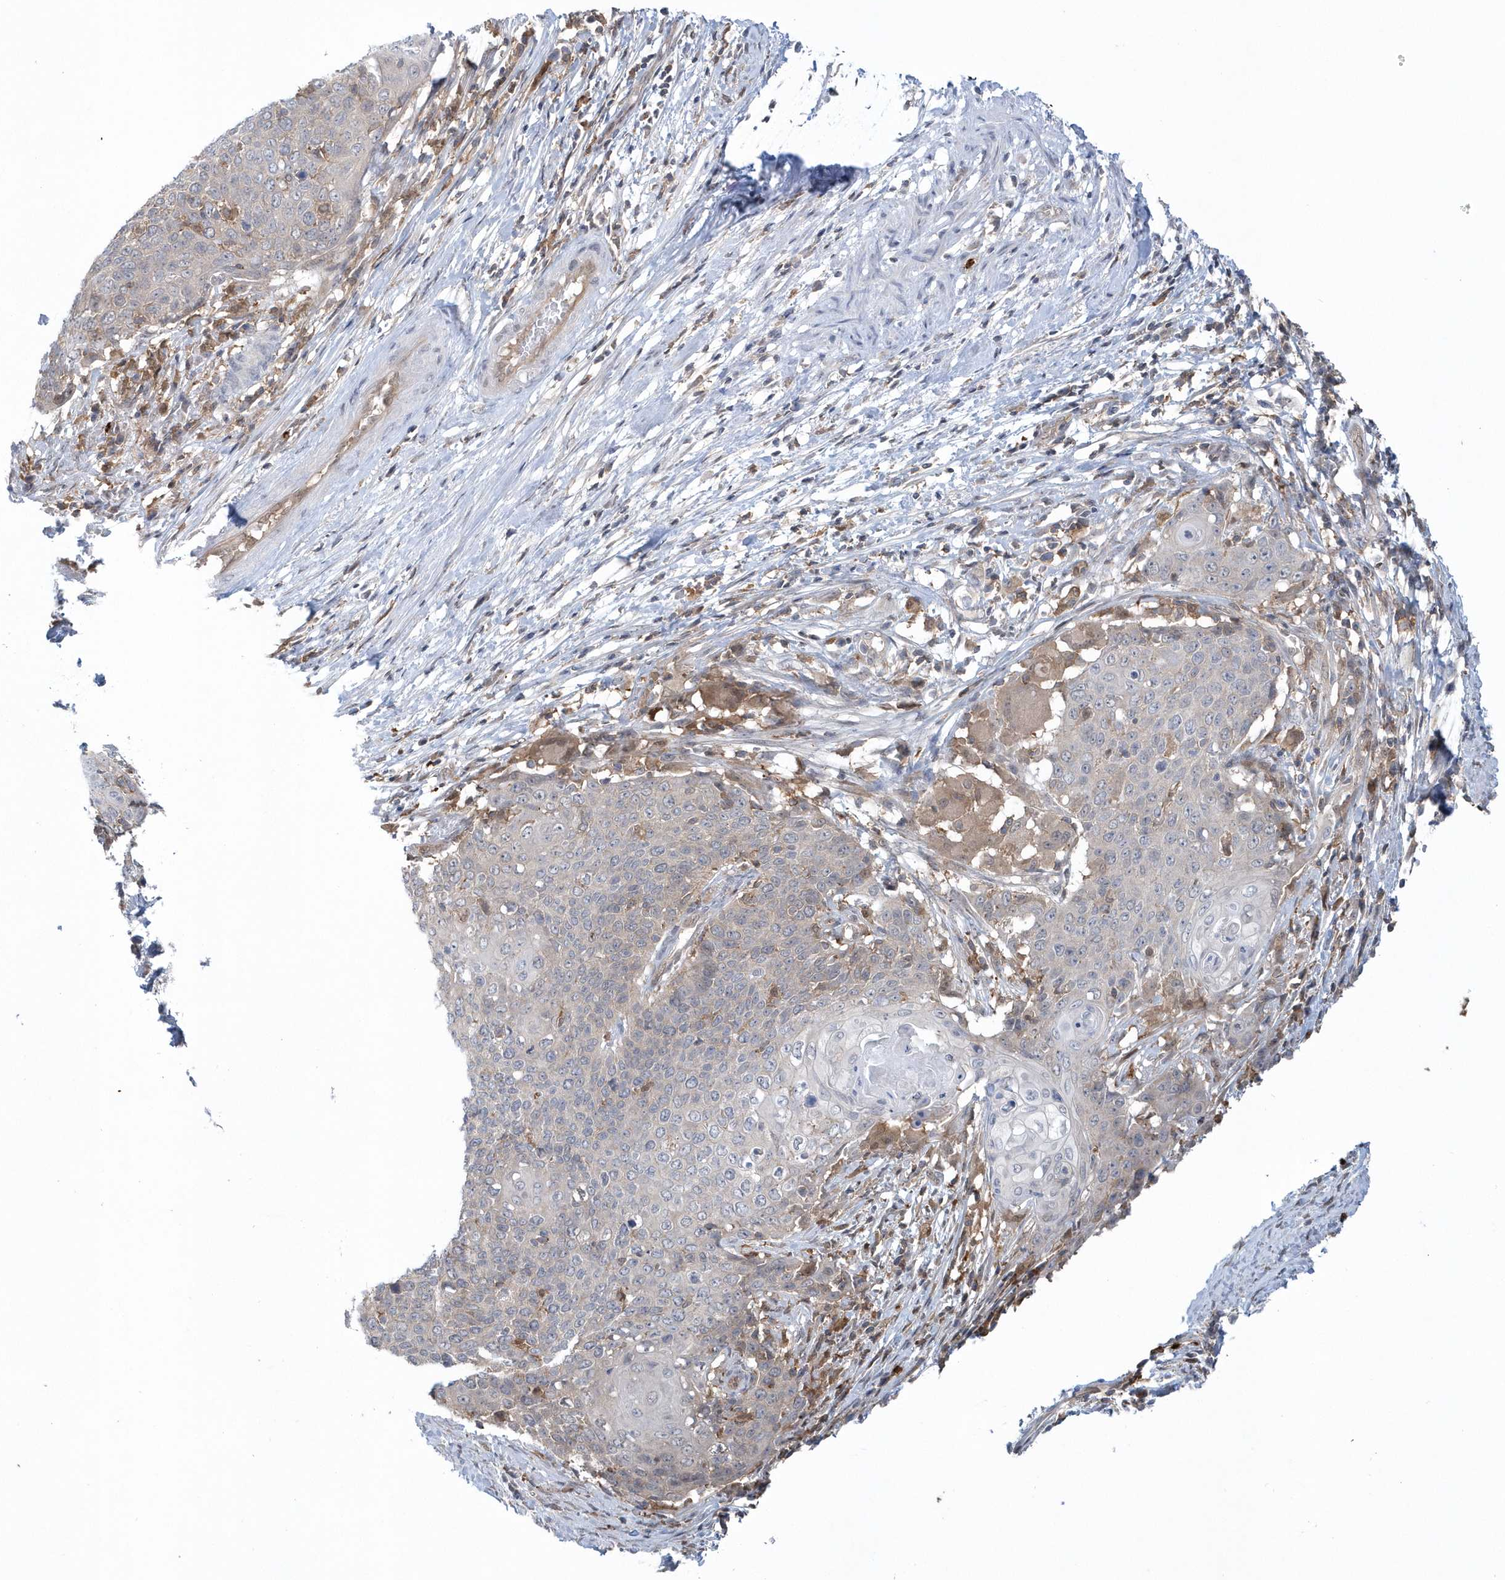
{"staining": {"intensity": "negative", "quantity": "none", "location": "none"}, "tissue": "cervical cancer", "cell_type": "Tumor cells", "image_type": "cancer", "snomed": [{"axis": "morphology", "description": "Squamous cell carcinoma, NOS"}, {"axis": "topography", "description": "Cervix"}], "caption": "DAB immunohistochemical staining of cervical cancer demonstrates no significant staining in tumor cells.", "gene": "RNF7", "patient": {"sex": "female", "age": 39}}